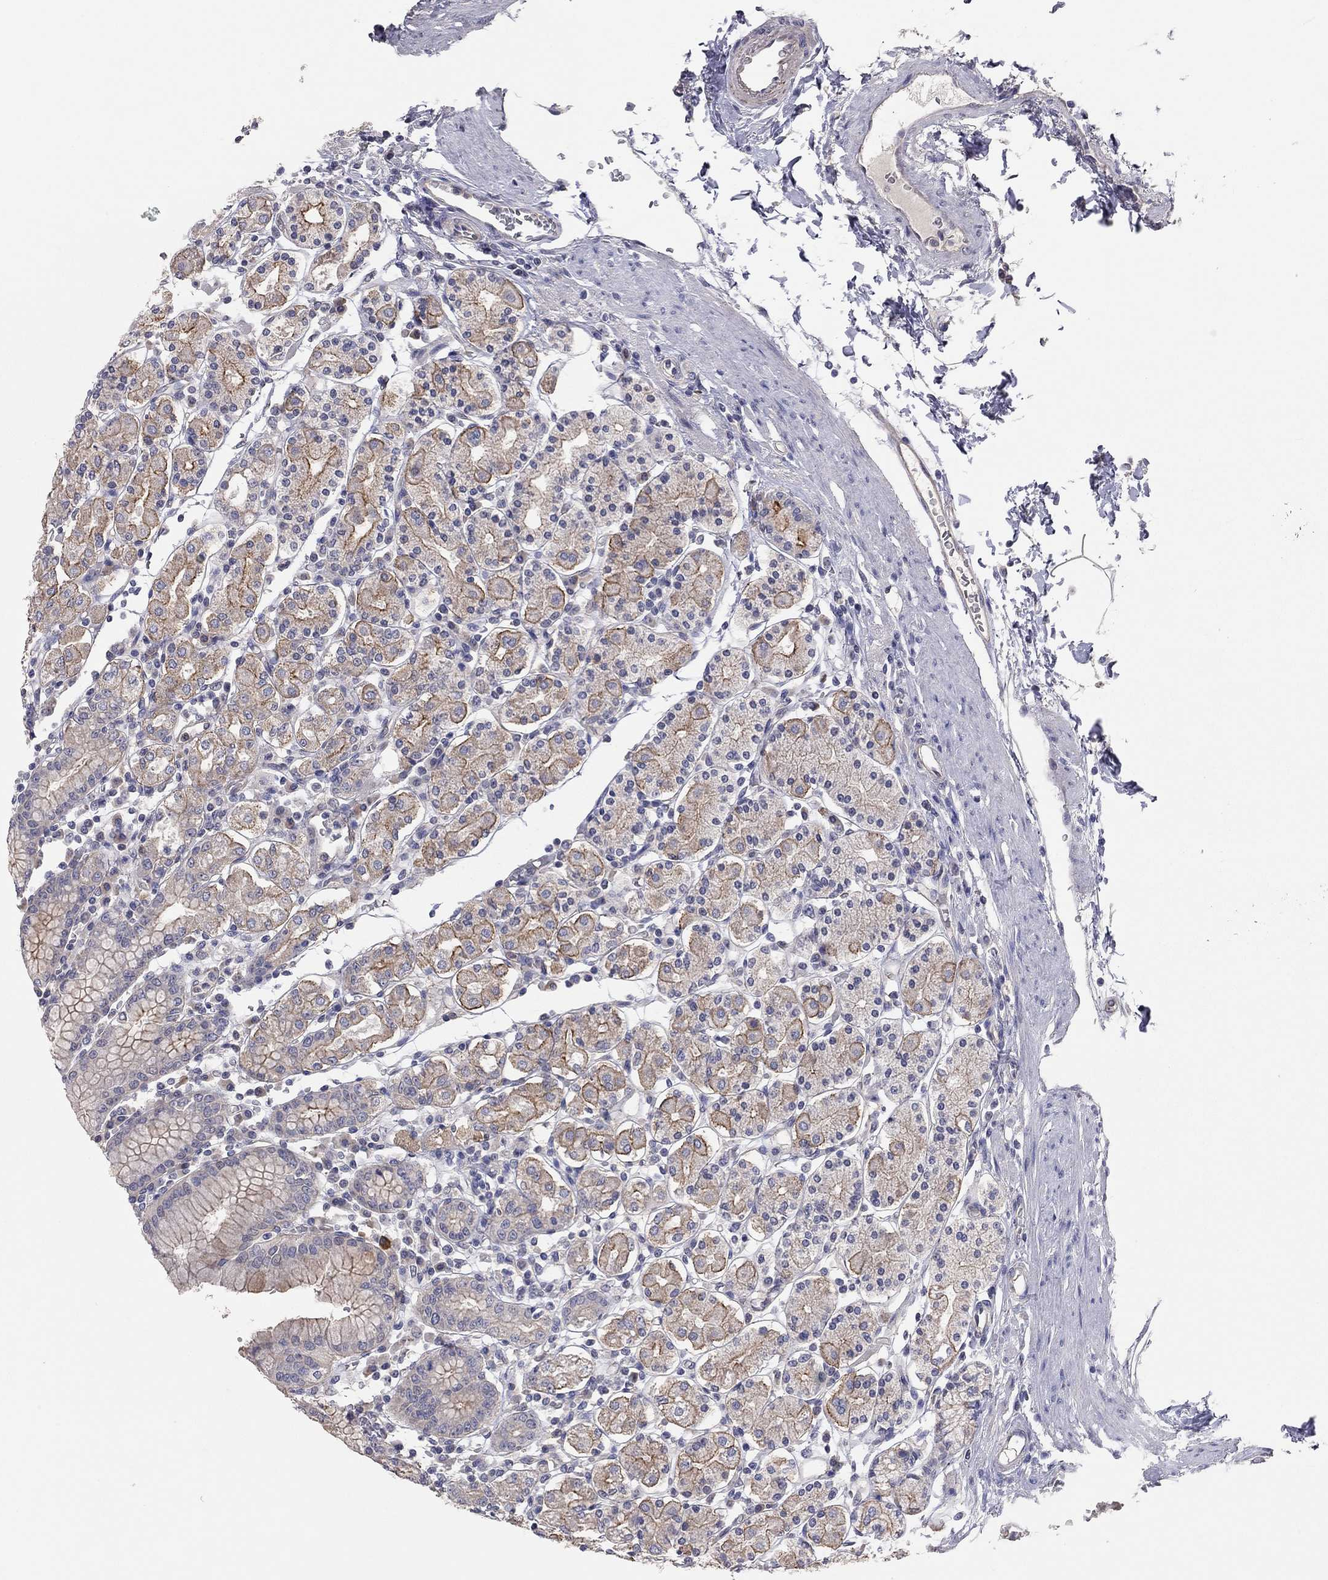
{"staining": {"intensity": "strong", "quantity": "<25%", "location": "cytoplasmic/membranous"}, "tissue": "stomach", "cell_type": "Glandular cells", "image_type": "normal", "snomed": [{"axis": "morphology", "description": "Normal tissue, NOS"}, {"axis": "topography", "description": "Stomach, upper"}, {"axis": "topography", "description": "Stomach"}], "caption": "The photomicrograph shows a brown stain indicating the presence of a protein in the cytoplasmic/membranous of glandular cells in stomach. The protein is stained brown, and the nuclei are stained in blue (DAB IHC with brightfield microscopy, high magnification).", "gene": "KCNB1", "patient": {"sex": "male", "age": 62}}